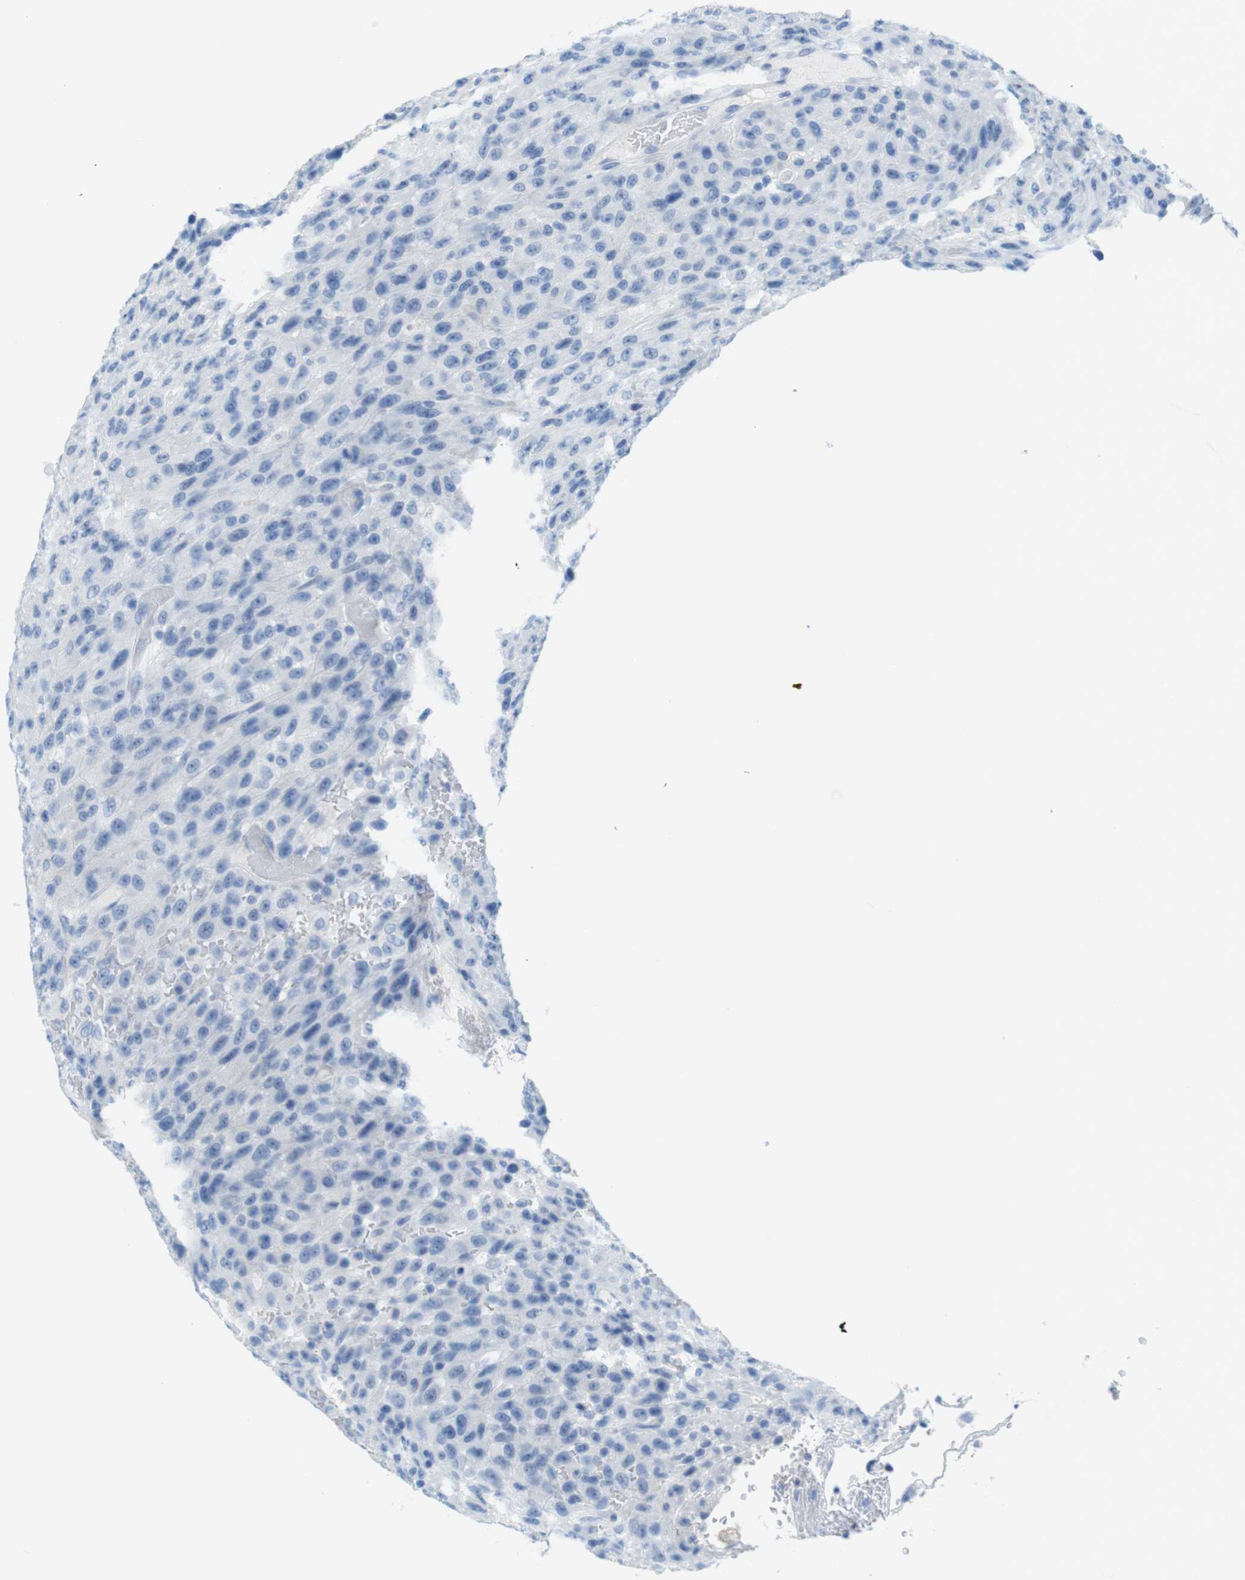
{"staining": {"intensity": "negative", "quantity": "none", "location": "none"}, "tissue": "urothelial cancer", "cell_type": "Tumor cells", "image_type": "cancer", "snomed": [{"axis": "morphology", "description": "Urothelial carcinoma, High grade"}, {"axis": "topography", "description": "Urinary bladder"}], "caption": "An immunohistochemistry micrograph of urothelial carcinoma (high-grade) is shown. There is no staining in tumor cells of urothelial carcinoma (high-grade). (Immunohistochemistry (ihc), brightfield microscopy, high magnification).", "gene": "GAP43", "patient": {"sex": "male", "age": 66}}